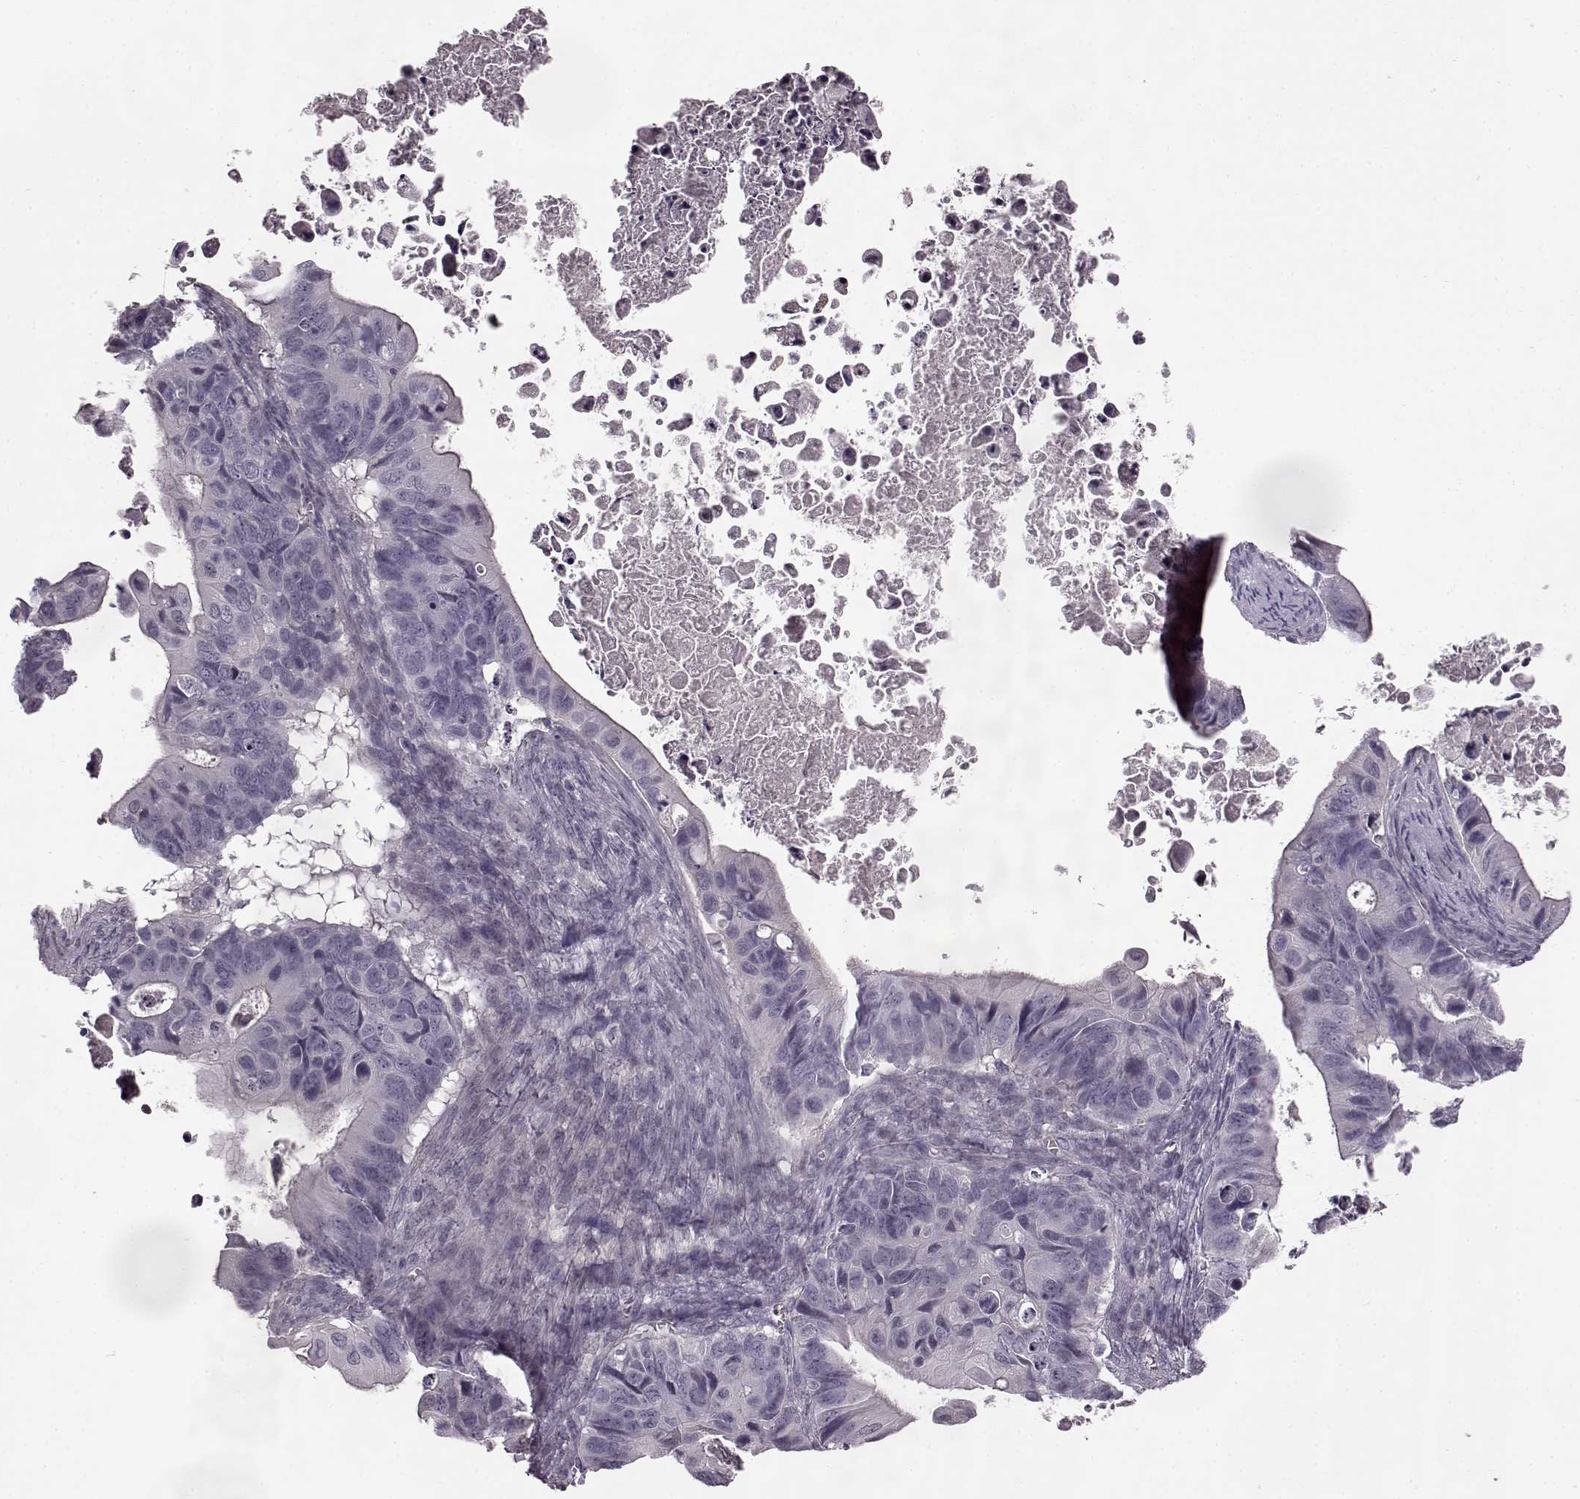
{"staining": {"intensity": "negative", "quantity": "none", "location": "none"}, "tissue": "ovarian cancer", "cell_type": "Tumor cells", "image_type": "cancer", "snomed": [{"axis": "morphology", "description": "Cystadenocarcinoma, mucinous, NOS"}, {"axis": "topography", "description": "Ovary"}], "caption": "This is an IHC photomicrograph of human ovarian cancer. There is no expression in tumor cells.", "gene": "SLCO3A1", "patient": {"sex": "female", "age": 64}}